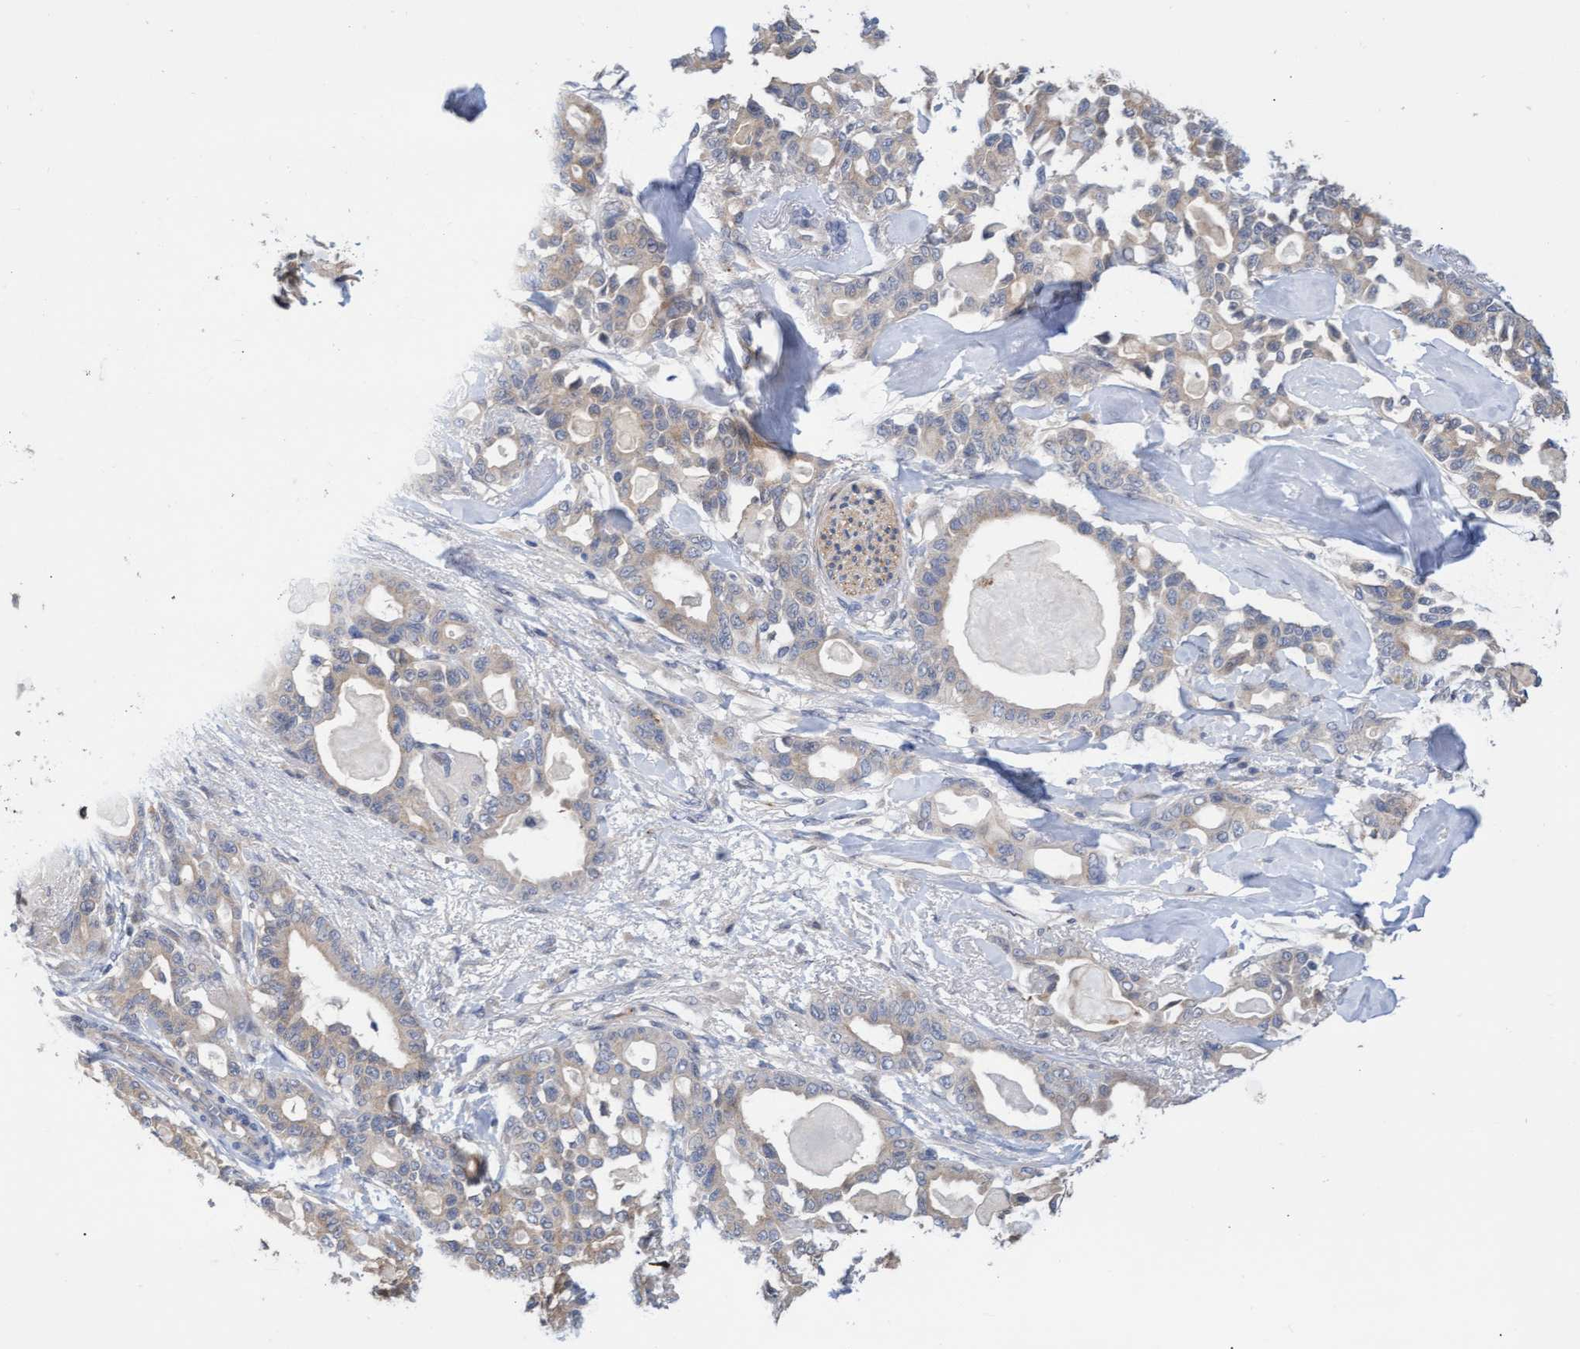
{"staining": {"intensity": "weak", "quantity": ">75%", "location": "cytoplasmic/membranous"}, "tissue": "pancreatic cancer", "cell_type": "Tumor cells", "image_type": "cancer", "snomed": [{"axis": "morphology", "description": "Adenocarcinoma, NOS"}, {"axis": "topography", "description": "Pancreas"}], "caption": "A low amount of weak cytoplasmic/membranous positivity is seen in about >75% of tumor cells in adenocarcinoma (pancreatic) tissue. (DAB (3,3'-diaminobenzidine) IHC with brightfield microscopy, high magnification).", "gene": "ABCF2", "patient": {"sex": "male", "age": 63}}